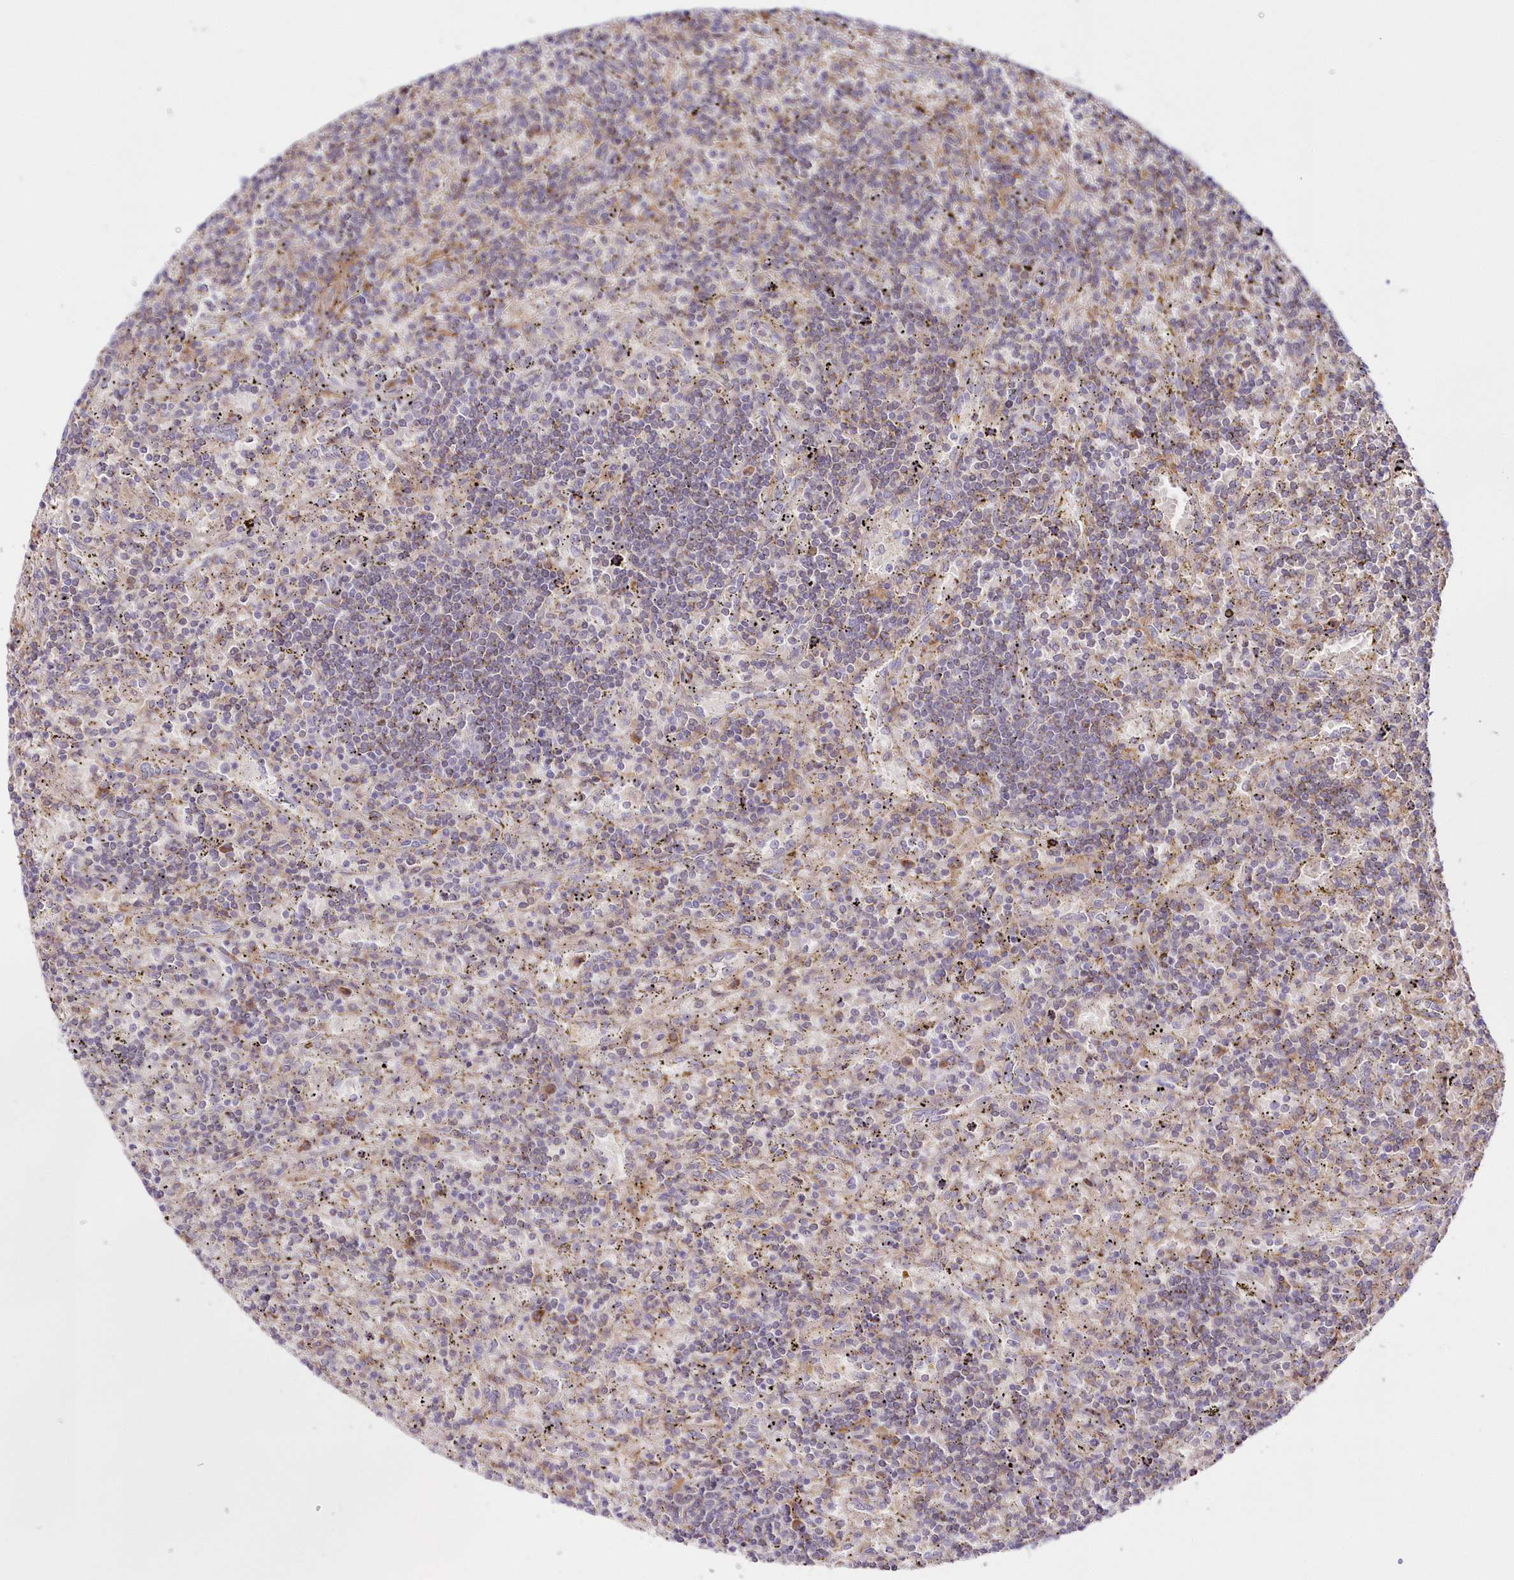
{"staining": {"intensity": "weak", "quantity": "<25%", "location": "cytoplasmic/membranous"}, "tissue": "lymphoma", "cell_type": "Tumor cells", "image_type": "cancer", "snomed": [{"axis": "morphology", "description": "Malignant lymphoma, non-Hodgkin's type, Low grade"}, {"axis": "topography", "description": "Spleen"}], "caption": "Lymphoma stained for a protein using immunohistochemistry reveals no staining tumor cells.", "gene": "ARFGEF3", "patient": {"sex": "male", "age": 76}}